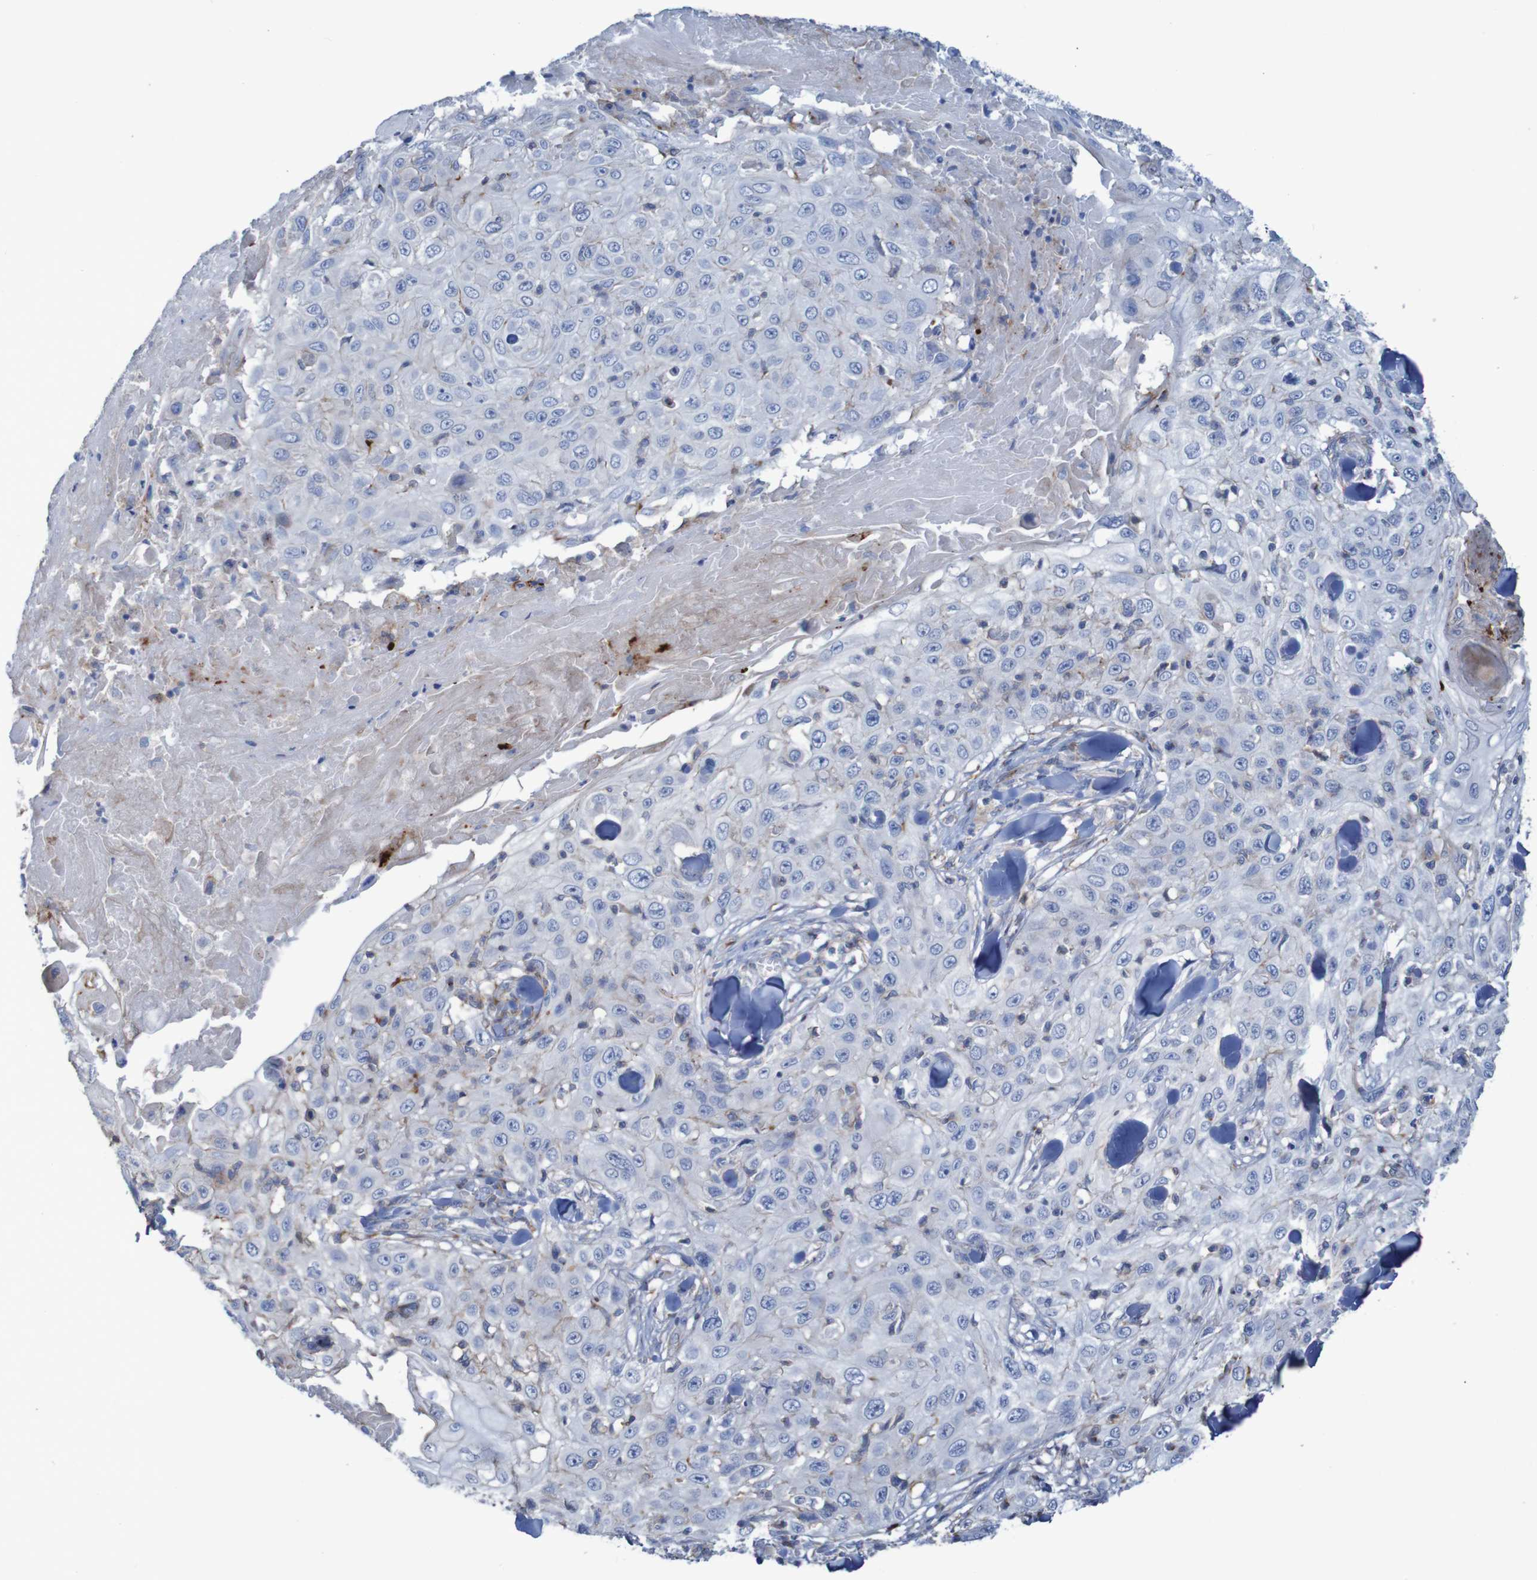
{"staining": {"intensity": "negative", "quantity": "none", "location": "none"}, "tissue": "skin cancer", "cell_type": "Tumor cells", "image_type": "cancer", "snomed": [{"axis": "morphology", "description": "Squamous cell carcinoma, NOS"}, {"axis": "topography", "description": "Skin"}], "caption": "Immunohistochemistry (IHC) image of skin squamous cell carcinoma stained for a protein (brown), which shows no positivity in tumor cells.", "gene": "RNF182", "patient": {"sex": "male", "age": 86}}